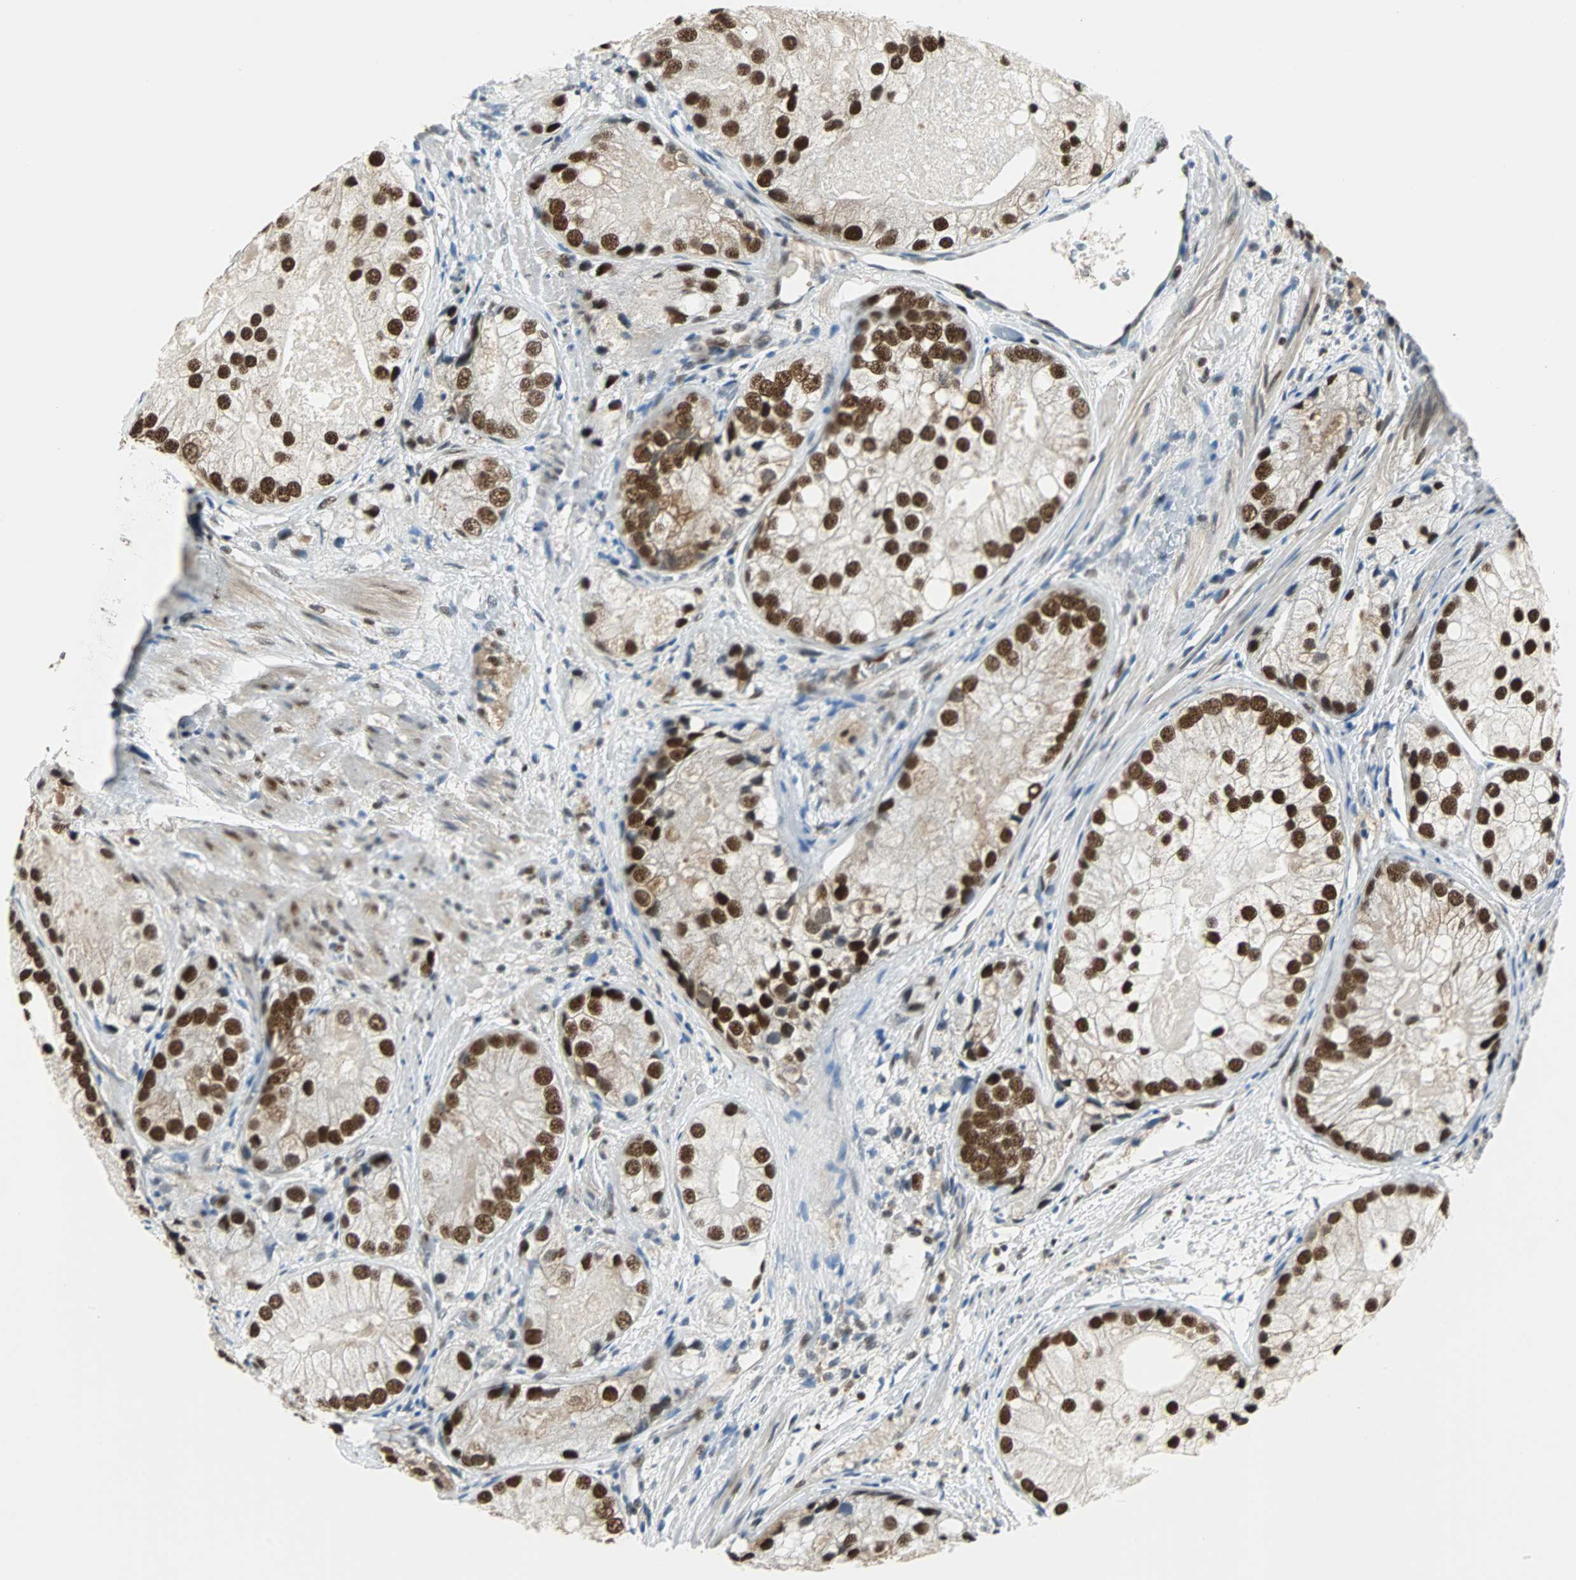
{"staining": {"intensity": "strong", "quantity": ">75%", "location": "nuclear"}, "tissue": "prostate cancer", "cell_type": "Tumor cells", "image_type": "cancer", "snomed": [{"axis": "morphology", "description": "Adenocarcinoma, Low grade"}, {"axis": "topography", "description": "Prostate"}], "caption": "Approximately >75% of tumor cells in low-grade adenocarcinoma (prostate) exhibit strong nuclear protein positivity as visualized by brown immunohistochemical staining.", "gene": "XRCC4", "patient": {"sex": "male", "age": 69}}